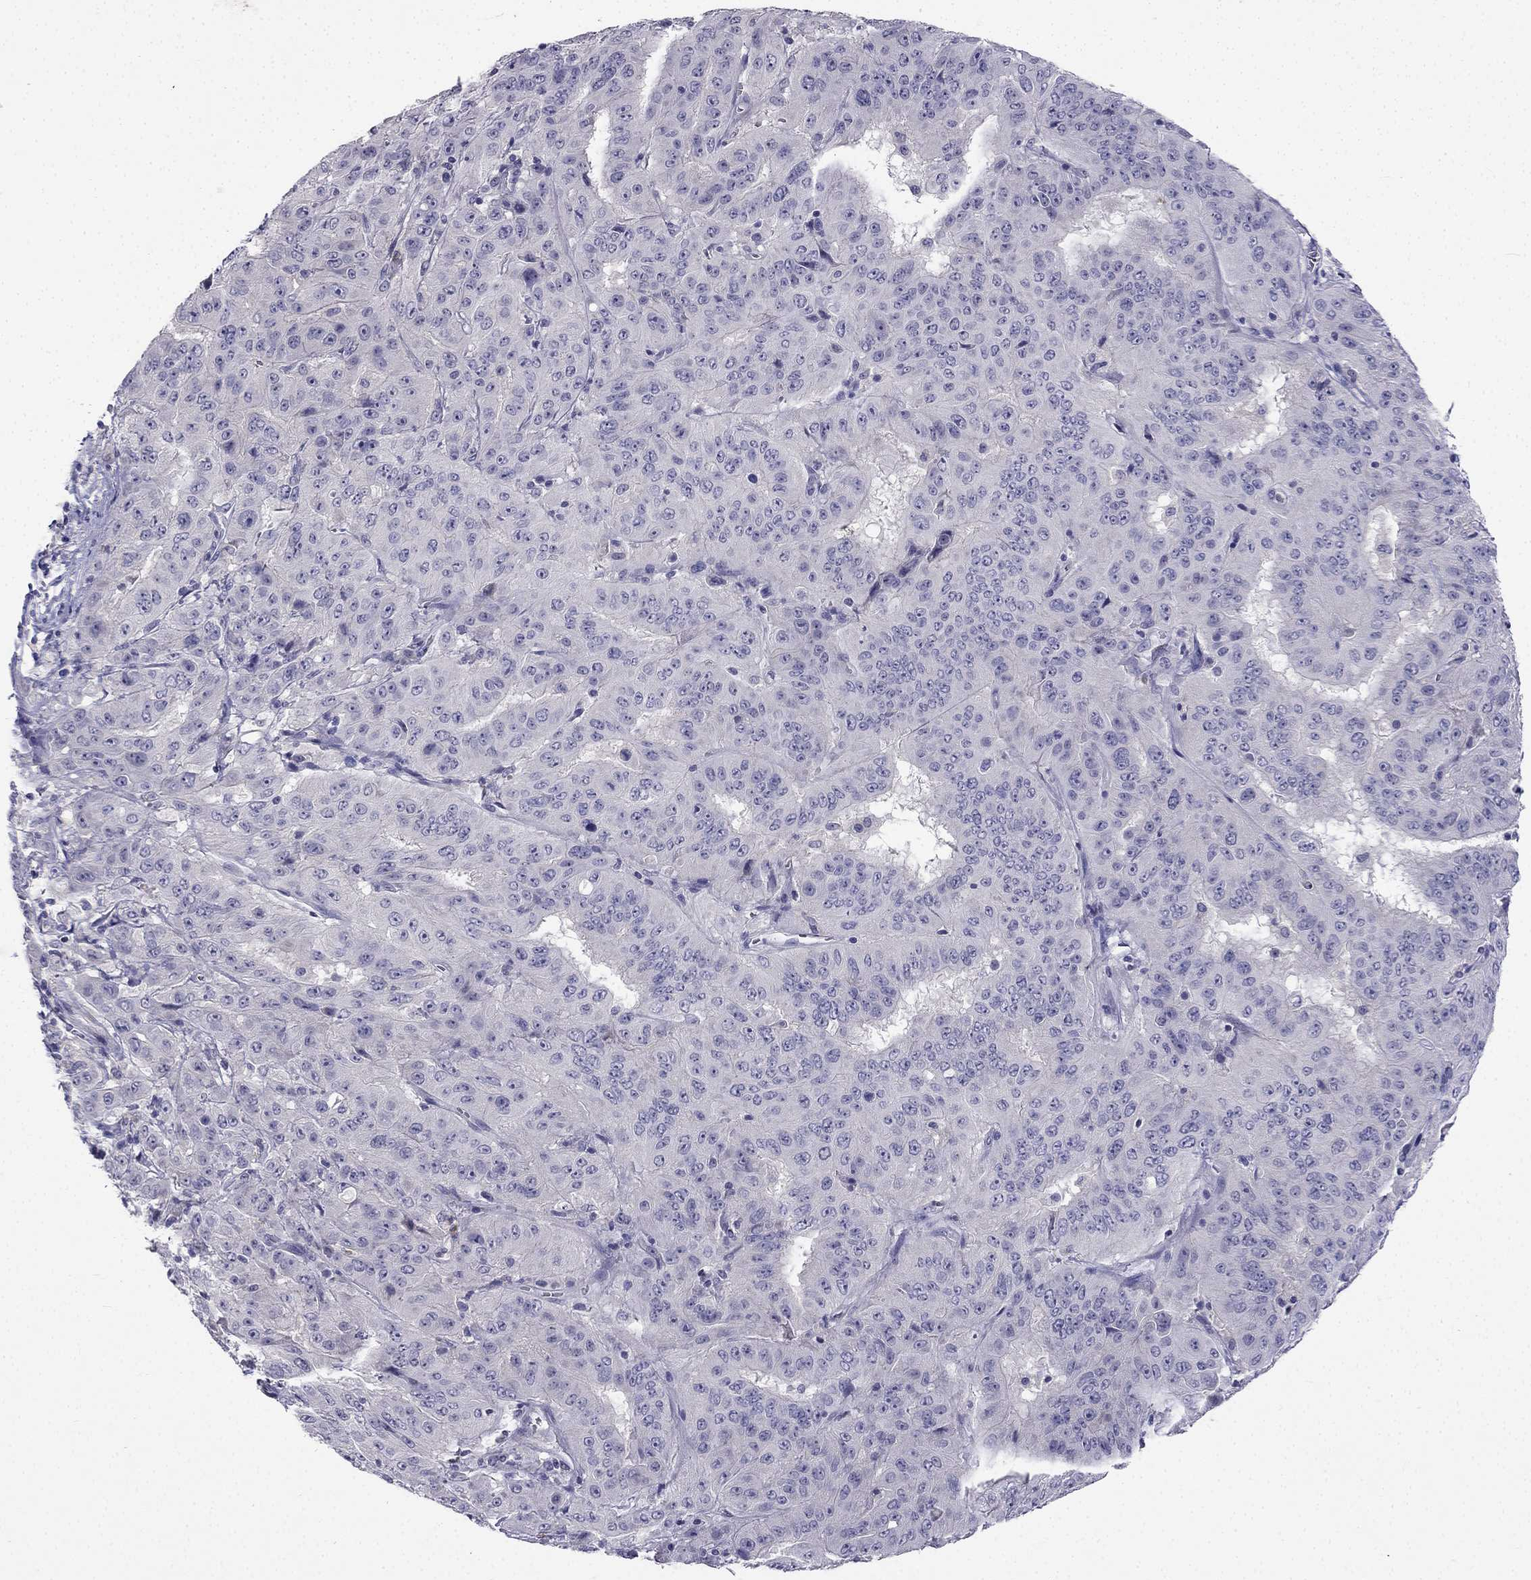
{"staining": {"intensity": "negative", "quantity": "none", "location": "none"}, "tissue": "pancreatic cancer", "cell_type": "Tumor cells", "image_type": "cancer", "snomed": [{"axis": "morphology", "description": "Adenocarcinoma, NOS"}, {"axis": "topography", "description": "Pancreas"}], "caption": "Human adenocarcinoma (pancreatic) stained for a protein using immunohistochemistry shows no positivity in tumor cells.", "gene": "C16orf89", "patient": {"sex": "male", "age": 63}}